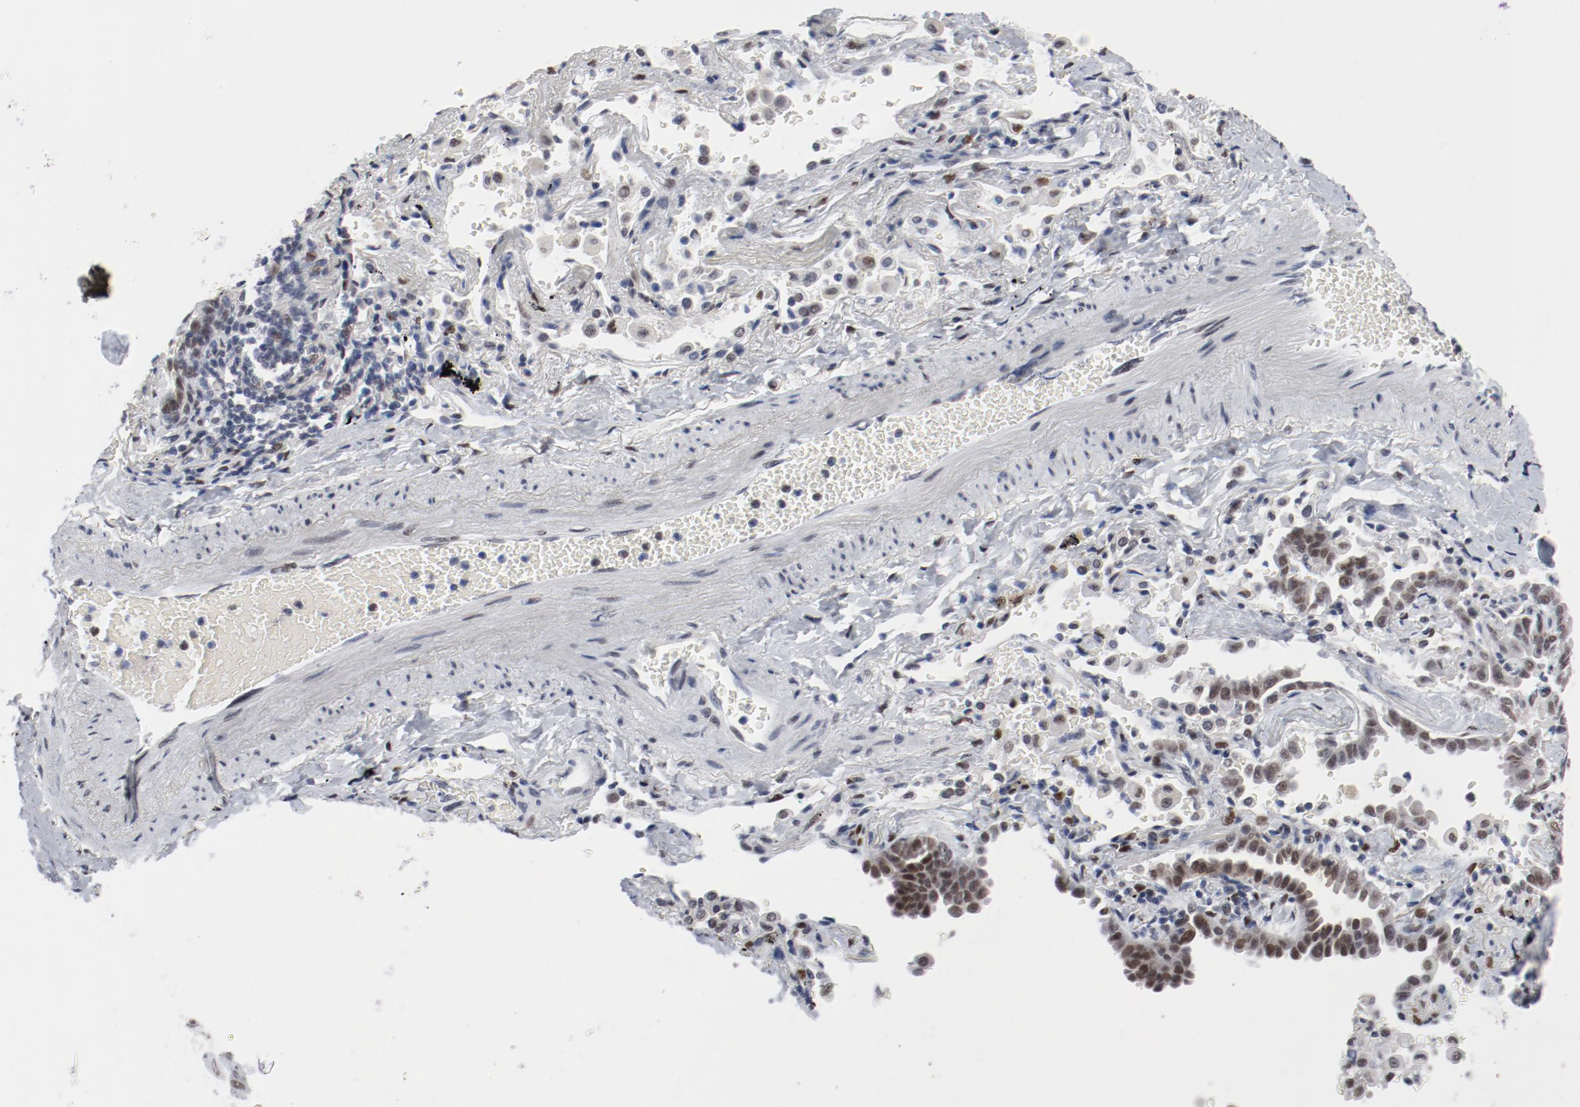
{"staining": {"intensity": "moderate", "quantity": ">75%", "location": "nuclear"}, "tissue": "lung cancer", "cell_type": "Tumor cells", "image_type": "cancer", "snomed": [{"axis": "morphology", "description": "Adenocarcinoma, NOS"}, {"axis": "topography", "description": "Lung"}], "caption": "Lung cancer (adenocarcinoma) tissue reveals moderate nuclear staining in approximately >75% of tumor cells, visualized by immunohistochemistry.", "gene": "ARNT", "patient": {"sex": "female", "age": 64}}